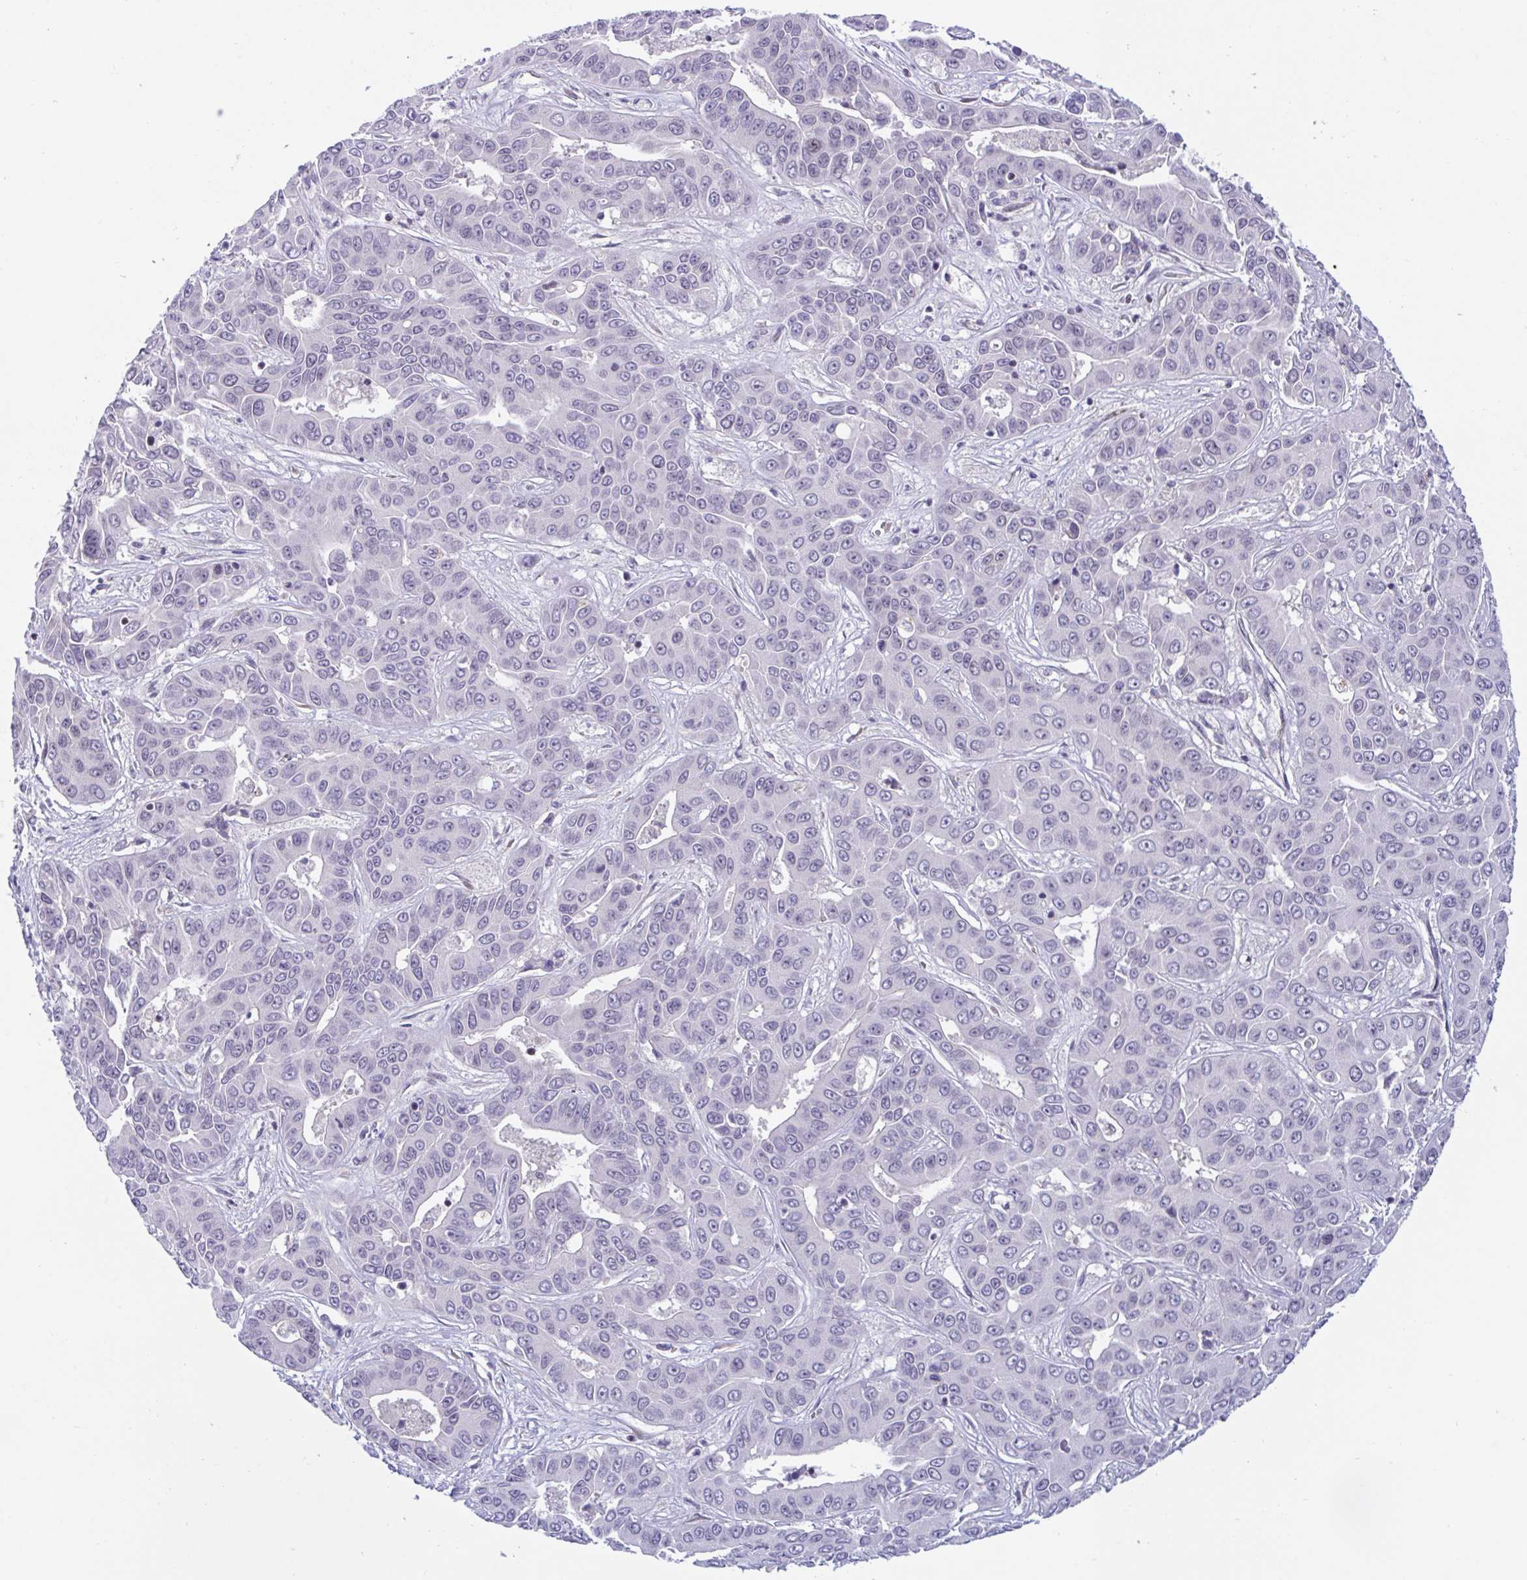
{"staining": {"intensity": "negative", "quantity": "none", "location": "none"}, "tissue": "liver cancer", "cell_type": "Tumor cells", "image_type": "cancer", "snomed": [{"axis": "morphology", "description": "Cholangiocarcinoma"}, {"axis": "topography", "description": "Liver"}], "caption": "Micrograph shows no significant protein expression in tumor cells of cholangiocarcinoma (liver).", "gene": "SNX11", "patient": {"sex": "female", "age": 52}}